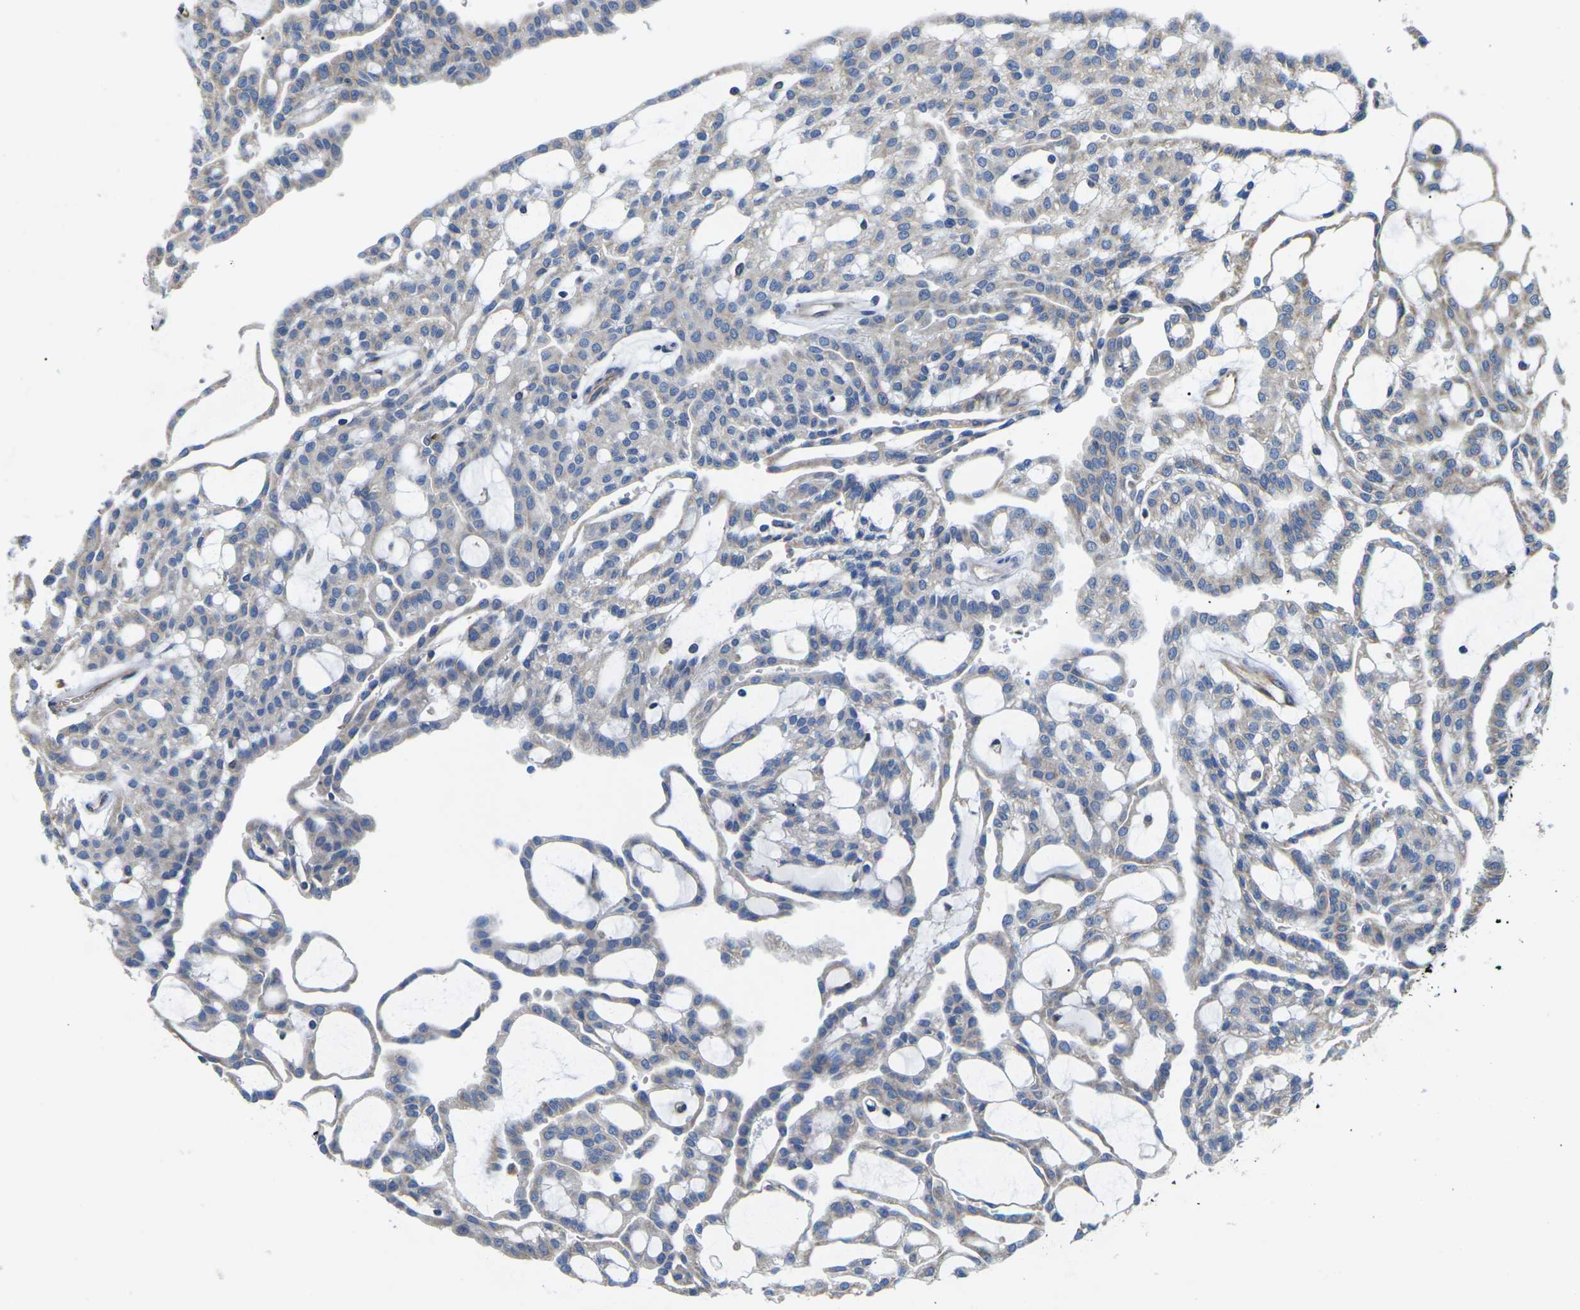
{"staining": {"intensity": "negative", "quantity": "none", "location": "none"}, "tissue": "renal cancer", "cell_type": "Tumor cells", "image_type": "cancer", "snomed": [{"axis": "morphology", "description": "Adenocarcinoma, NOS"}, {"axis": "topography", "description": "Kidney"}], "caption": "IHC histopathology image of human renal adenocarcinoma stained for a protein (brown), which shows no staining in tumor cells.", "gene": "TMEFF2", "patient": {"sex": "male", "age": 63}}